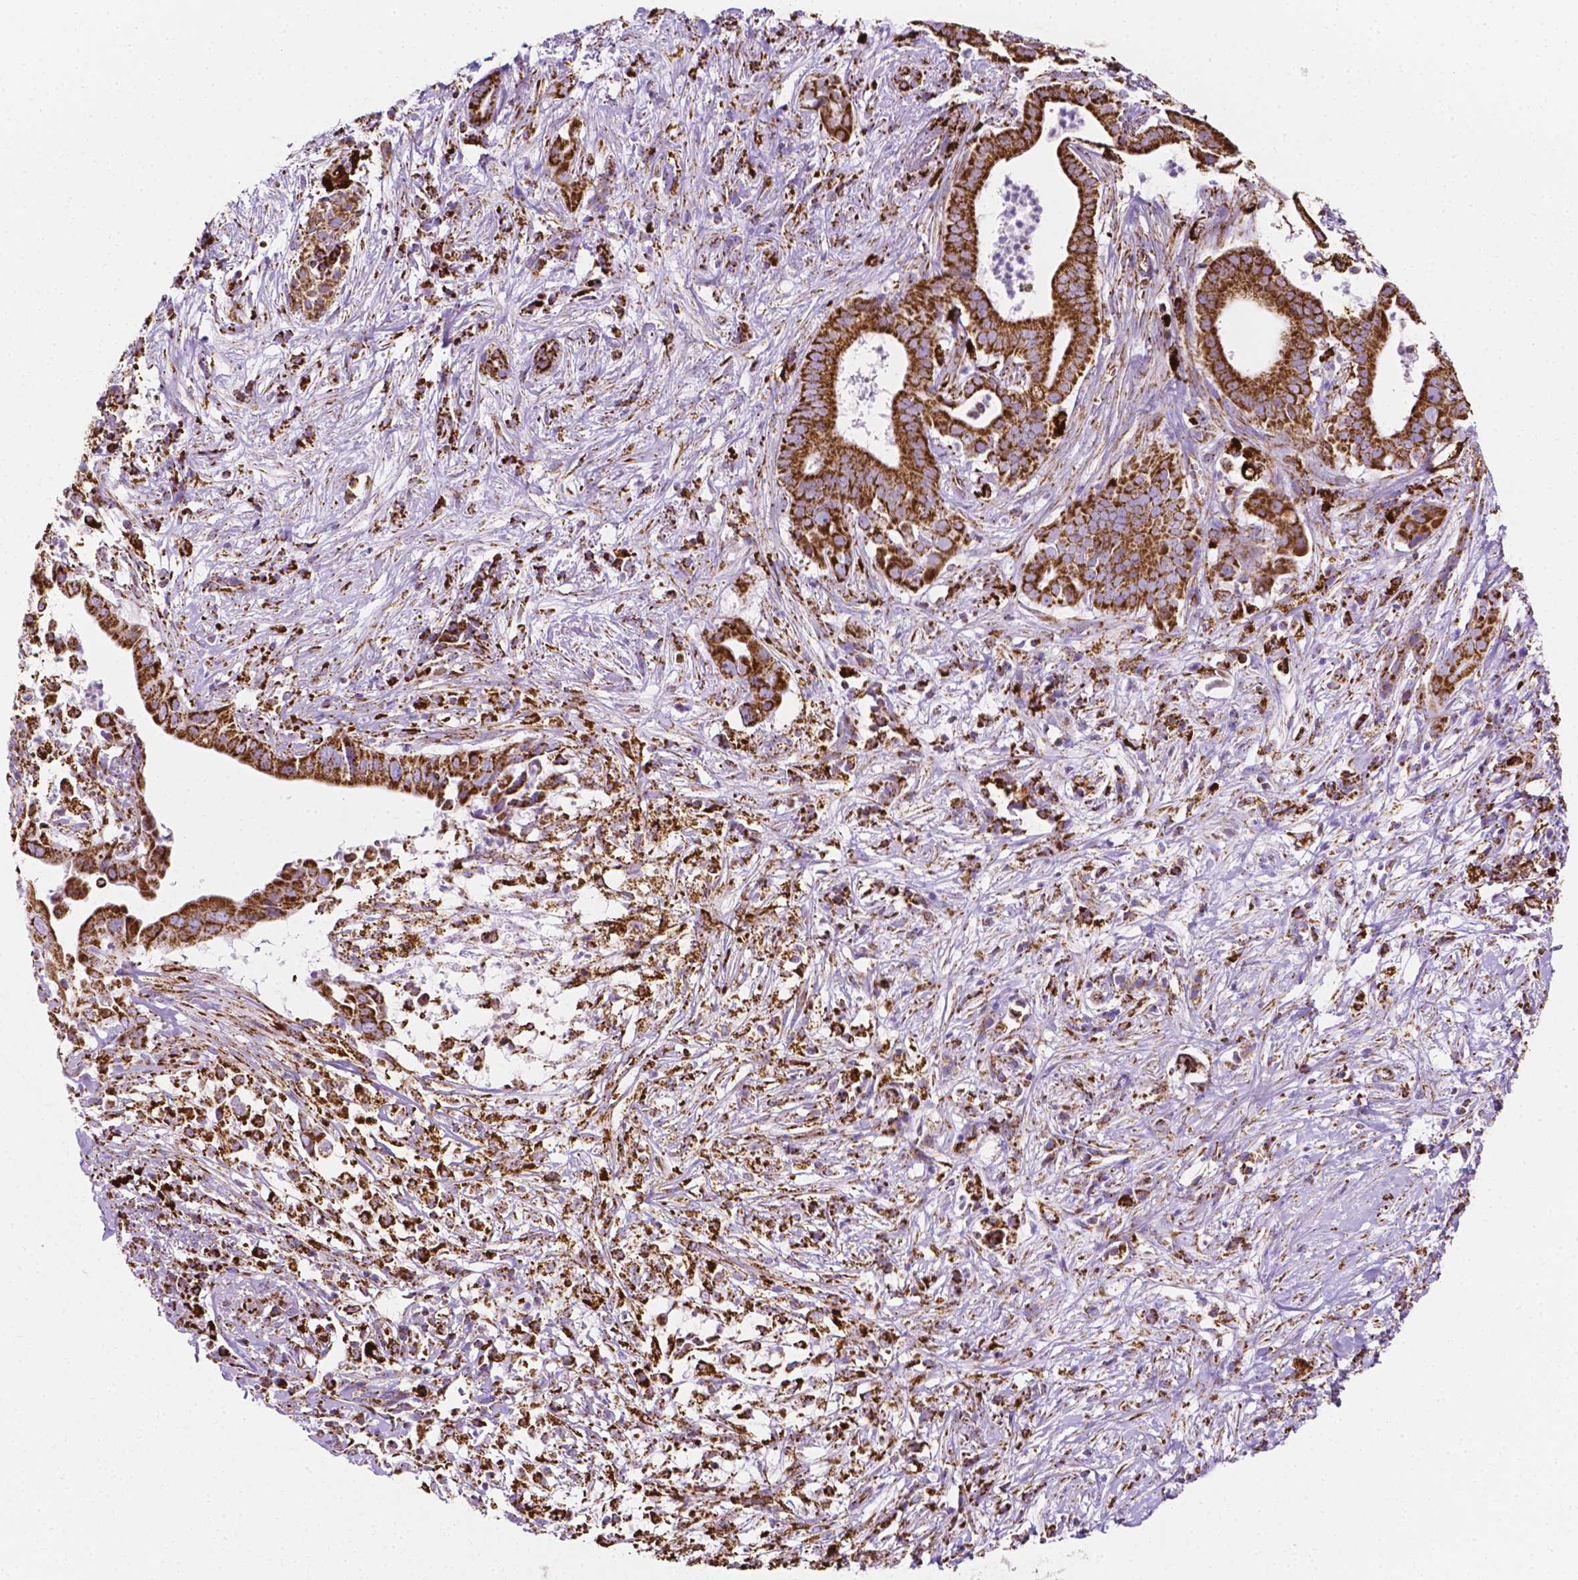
{"staining": {"intensity": "strong", "quantity": ">75%", "location": "cytoplasmic/membranous"}, "tissue": "pancreatic cancer", "cell_type": "Tumor cells", "image_type": "cancer", "snomed": [{"axis": "morphology", "description": "Adenocarcinoma, NOS"}, {"axis": "topography", "description": "Pancreas"}], "caption": "Pancreatic cancer (adenocarcinoma) stained with immunohistochemistry shows strong cytoplasmic/membranous positivity in about >75% of tumor cells. The protein is shown in brown color, while the nuclei are stained blue.", "gene": "RMDN3", "patient": {"sex": "male", "age": 61}}